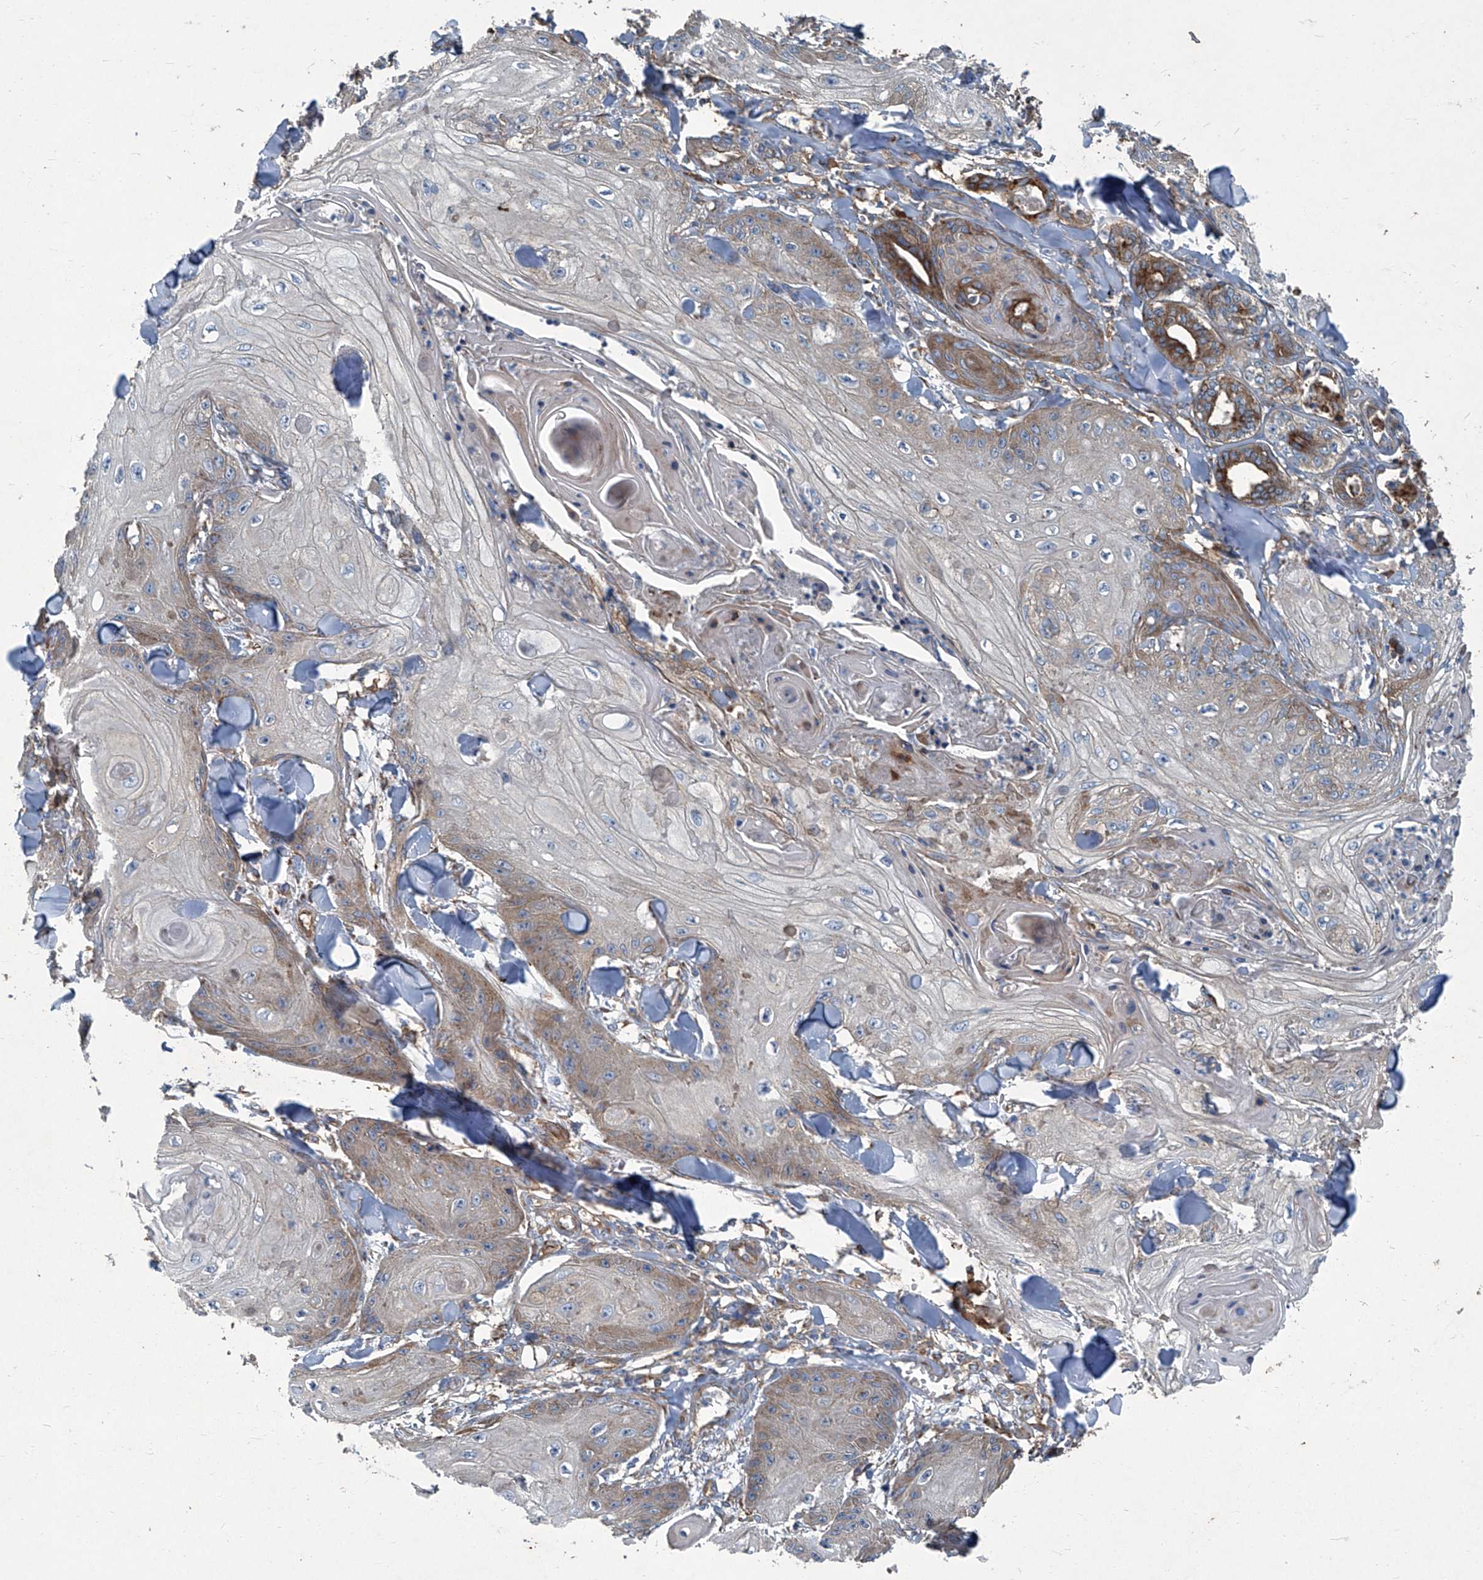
{"staining": {"intensity": "weak", "quantity": "<25%", "location": "cytoplasmic/membranous"}, "tissue": "skin cancer", "cell_type": "Tumor cells", "image_type": "cancer", "snomed": [{"axis": "morphology", "description": "Squamous cell carcinoma, NOS"}, {"axis": "topography", "description": "Skin"}], "caption": "Tumor cells are negative for brown protein staining in skin cancer.", "gene": "PIGH", "patient": {"sex": "male", "age": 74}}